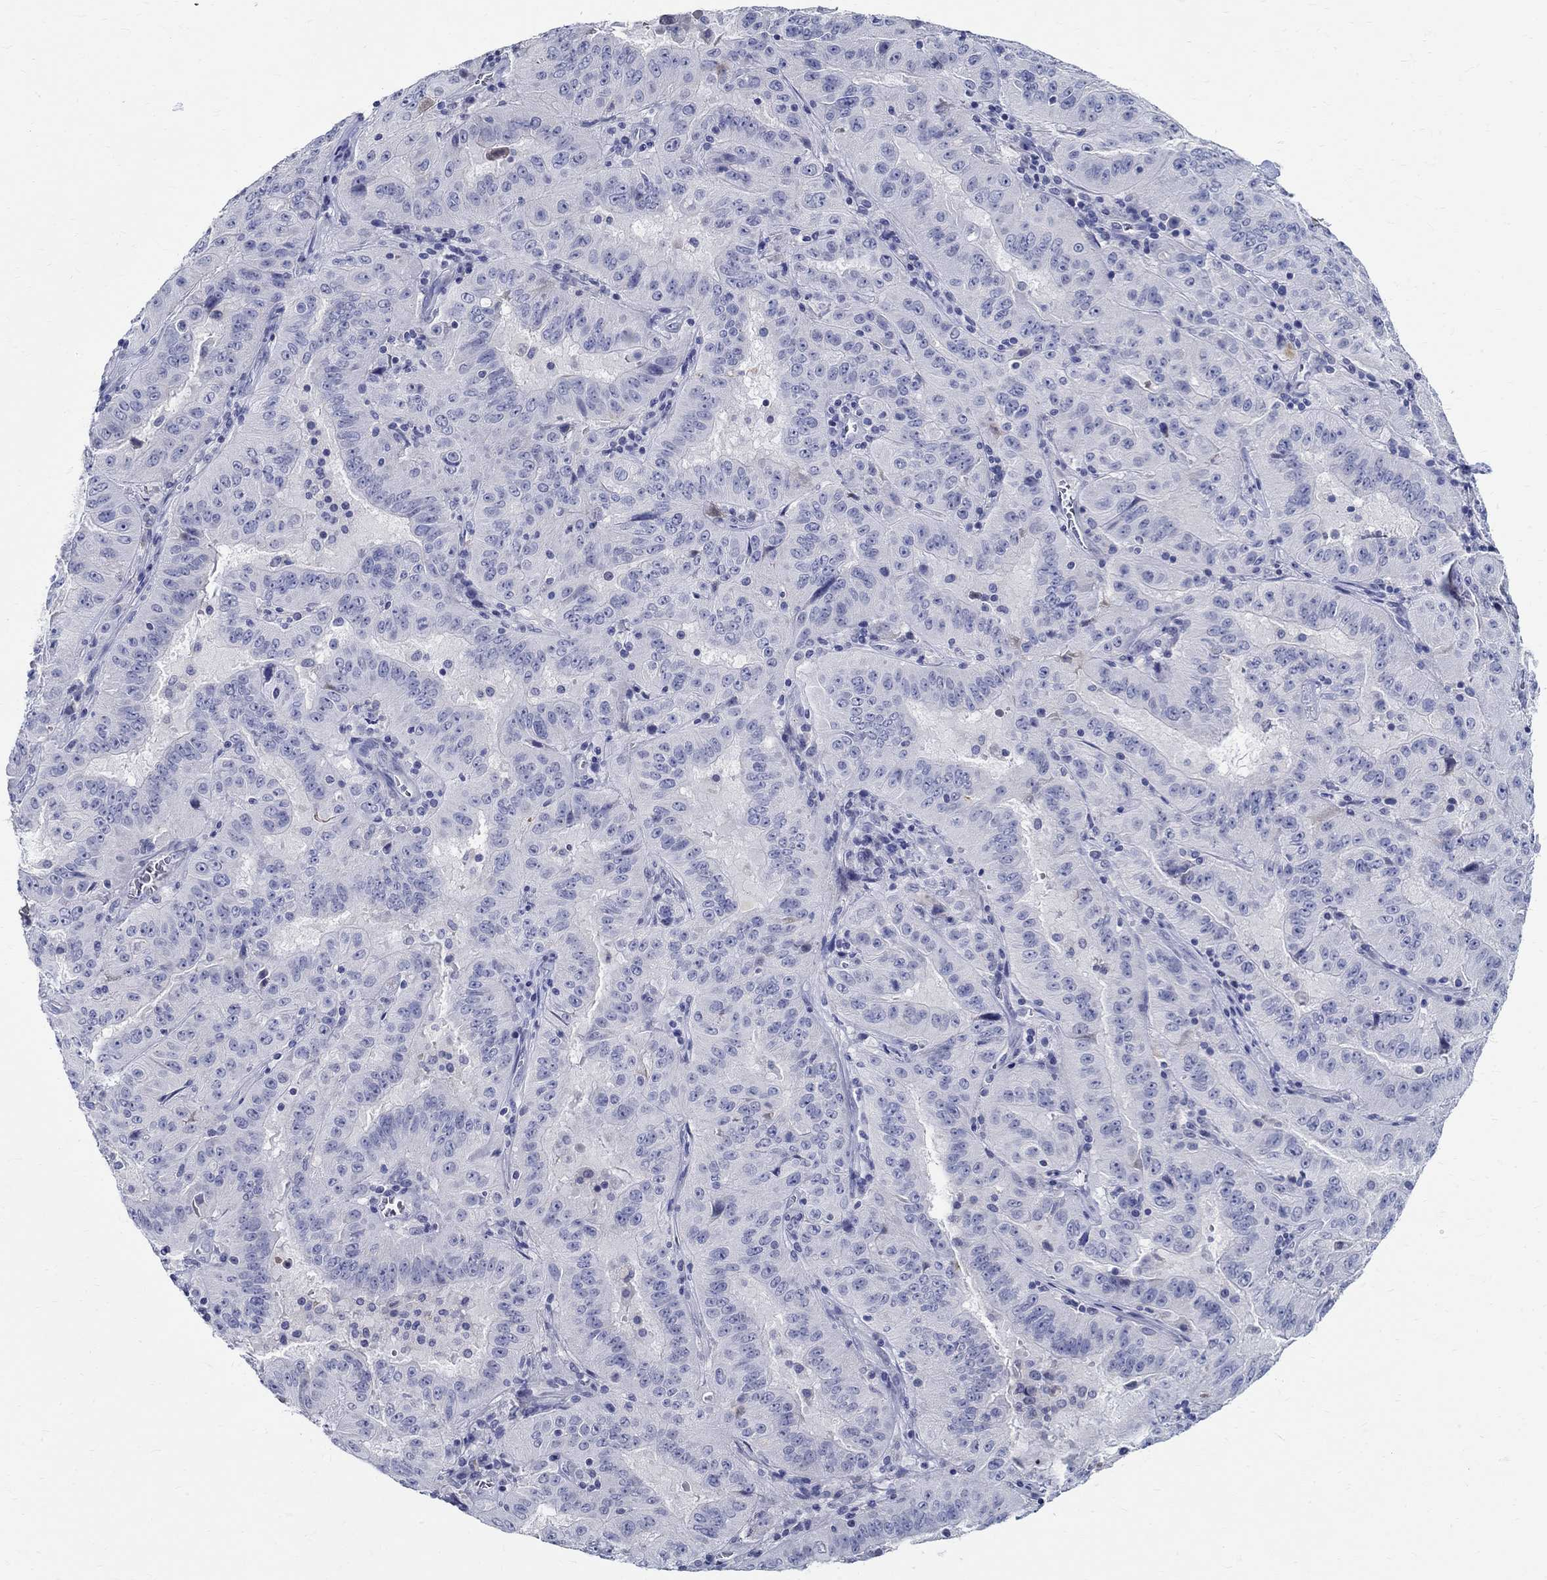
{"staining": {"intensity": "negative", "quantity": "none", "location": "none"}, "tissue": "pancreatic cancer", "cell_type": "Tumor cells", "image_type": "cancer", "snomed": [{"axis": "morphology", "description": "Adenocarcinoma, NOS"}, {"axis": "topography", "description": "Pancreas"}], "caption": "IHC micrograph of pancreatic adenocarcinoma stained for a protein (brown), which shows no staining in tumor cells.", "gene": "CETN1", "patient": {"sex": "male", "age": 63}}